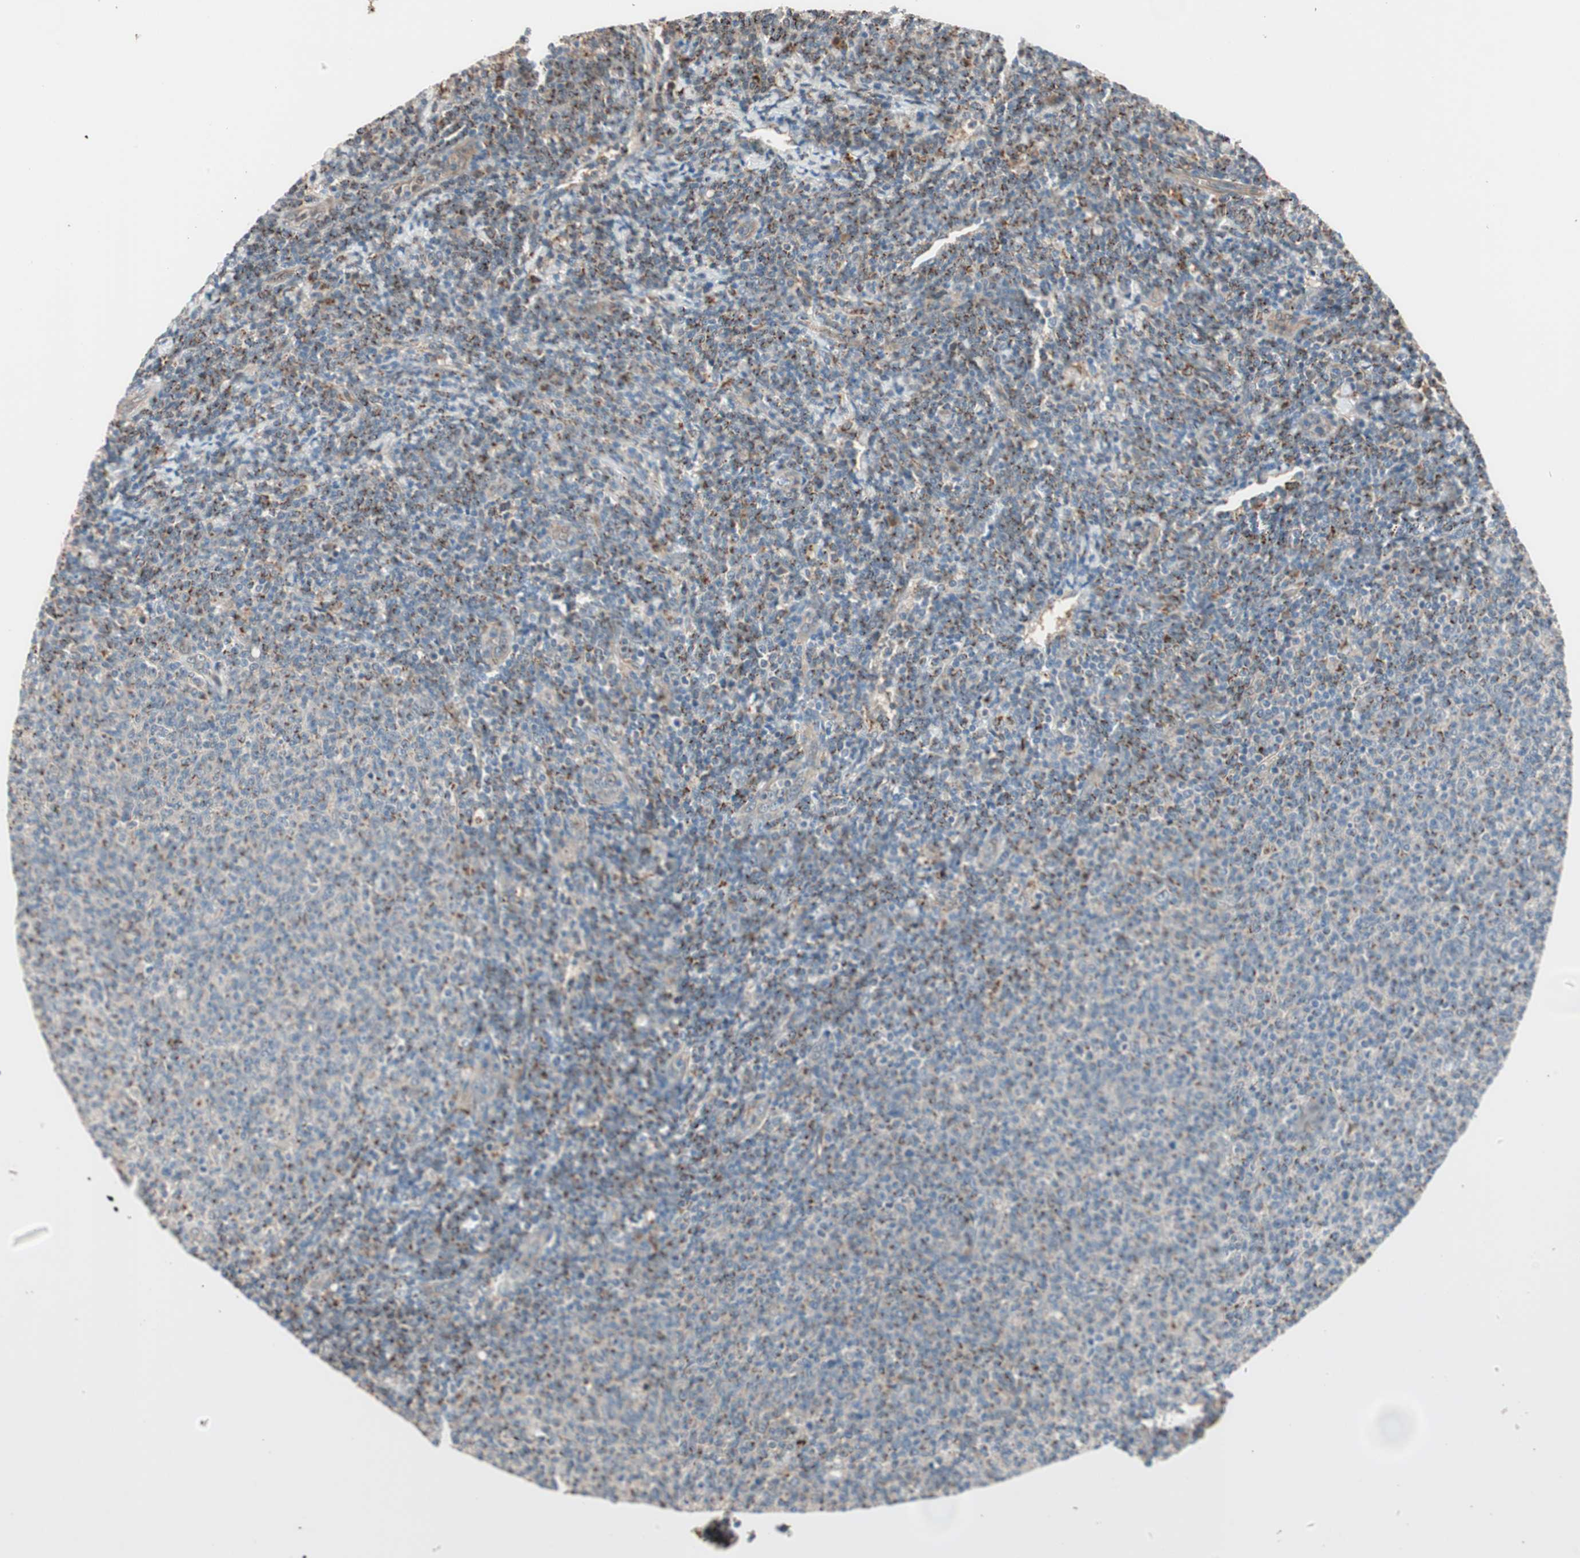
{"staining": {"intensity": "moderate", "quantity": "25%-75%", "location": "cytoplasmic/membranous"}, "tissue": "lymphoma", "cell_type": "Tumor cells", "image_type": "cancer", "snomed": [{"axis": "morphology", "description": "Malignant lymphoma, non-Hodgkin's type, Low grade"}, {"axis": "topography", "description": "Lymph node"}], "caption": "Protein staining by IHC exhibits moderate cytoplasmic/membranous staining in about 25%-75% of tumor cells in low-grade malignant lymphoma, non-Hodgkin's type.", "gene": "PIK3R3", "patient": {"sex": "male", "age": 66}}